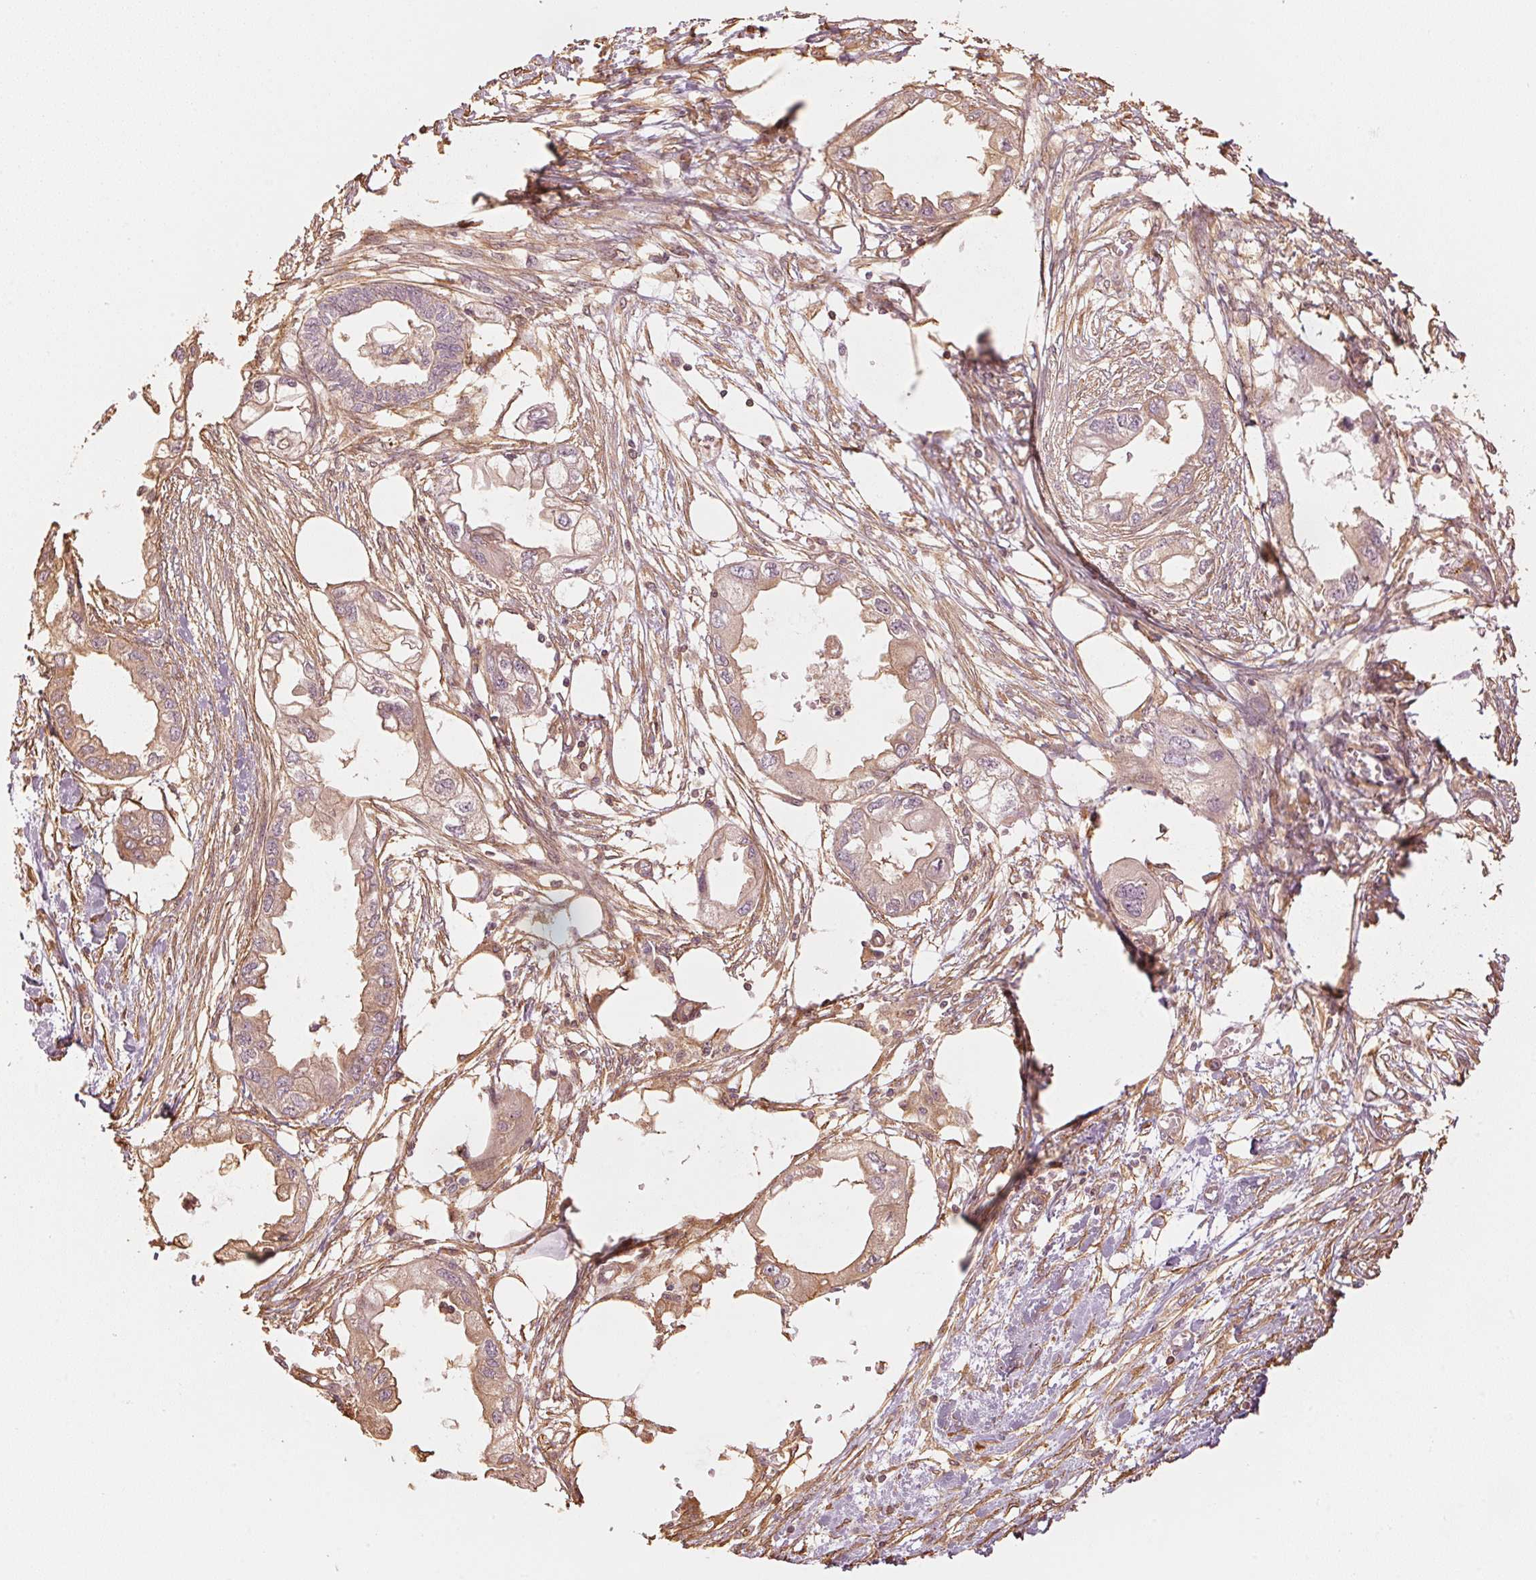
{"staining": {"intensity": "moderate", "quantity": ">75%", "location": "cytoplasmic/membranous"}, "tissue": "endometrial cancer", "cell_type": "Tumor cells", "image_type": "cancer", "snomed": [{"axis": "morphology", "description": "Adenocarcinoma, NOS"}, {"axis": "morphology", "description": "Adenocarcinoma, metastatic, NOS"}, {"axis": "topography", "description": "Adipose tissue"}, {"axis": "topography", "description": "Endometrium"}], "caption": "Brown immunohistochemical staining in adenocarcinoma (endometrial) shows moderate cytoplasmic/membranous staining in about >75% of tumor cells.", "gene": "QDPR", "patient": {"sex": "female", "age": 67}}